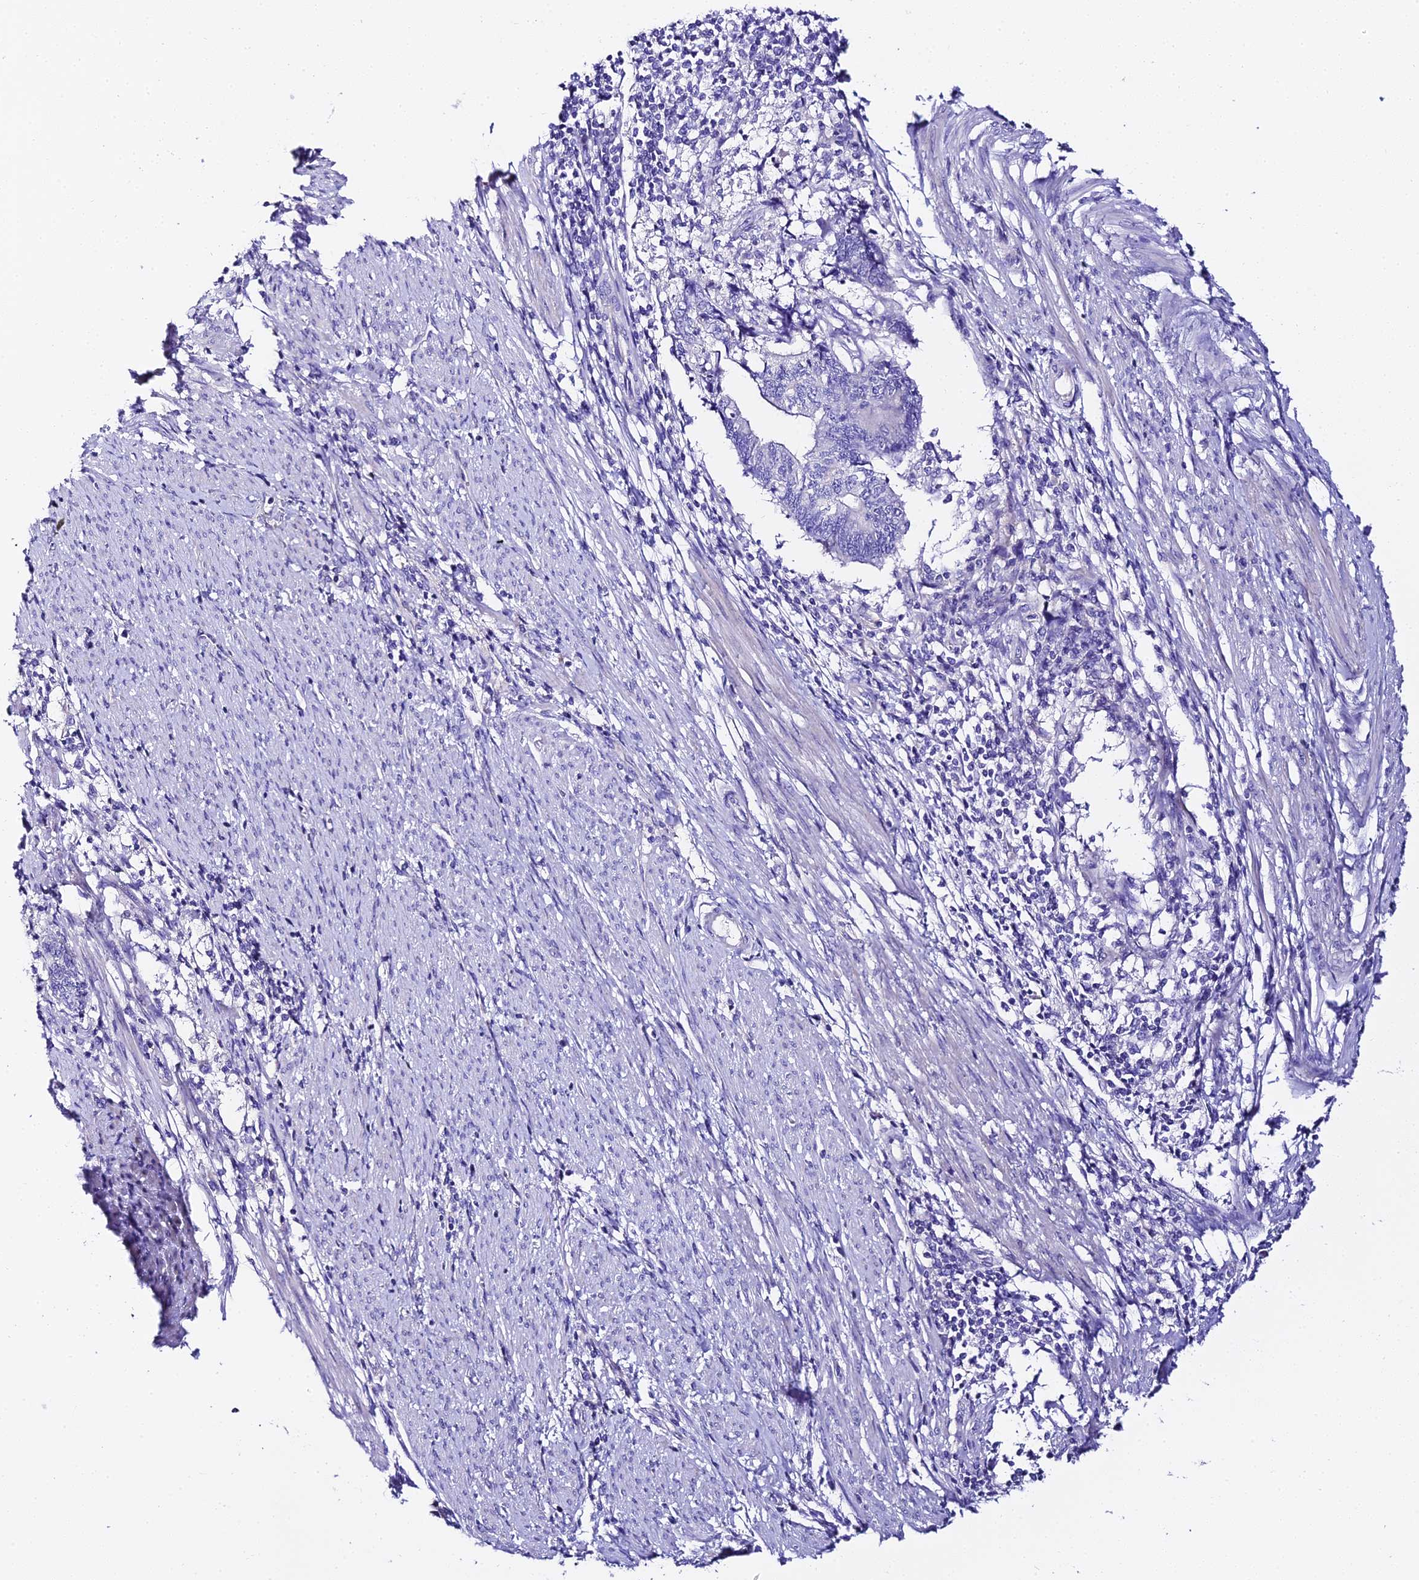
{"staining": {"intensity": "negative", "quantity": "none", "location": "none"}, "tissue": "endometrial cancer", "cell_type": "Tumor cells", "image_type": "cancer", "snomed": [{"axis": "morphology", "description": "Adenocarcinoma, NOS"}, {"axis": "topography", "description": "Uterus"}, {"axis": "topography", "description": "Endometrium"}], "caption": "High magnification brightfield microscopy of adenocarcinoma (endometrial) stained with DAB (3,3'-diaminobenzidine) (brown) and counterstained with hematoxylin (blue): tumor cells show no significant staining.", "gene": "TMEM117", "patient": {"sex": "female", "age": 70}}